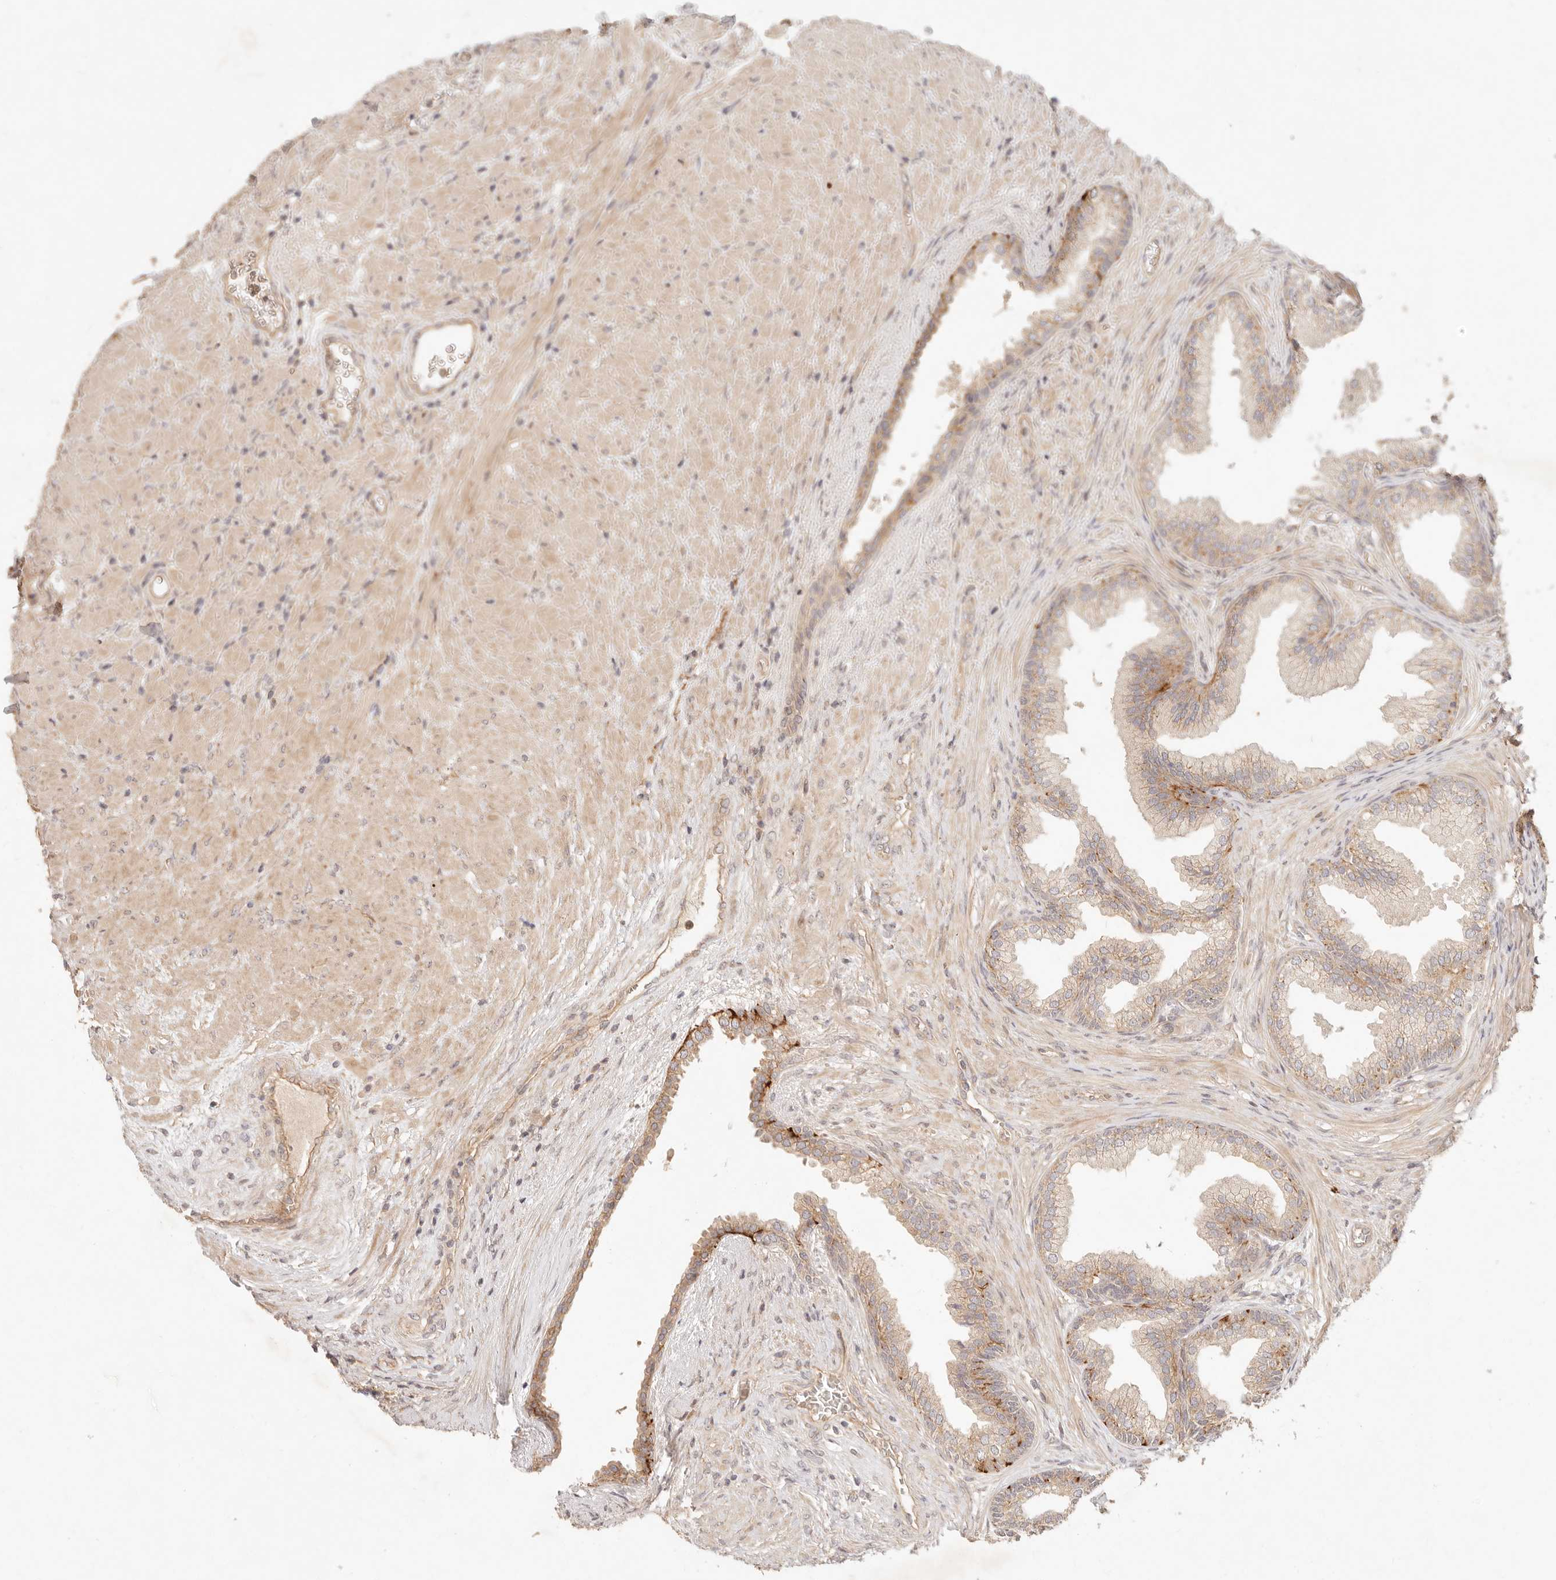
{"staining": {"intensity": "moderate", "quantity": "25%-75%", "location": "cytoplasmic/membranous"}, "tissue": "prostate", "cell_type": "Glandular cells", "image_type": "normal", "snomed": [{"axis": "morphology", "description": "Normal tissue, NOS"}, {"axis": "topography", "description": "Prostate"}], "caption": "High-magnification brightfield microscopy of benign prostate stained with DAB (brown) and counterstained with hematoxylin (blue). glandular cells exhibit moderate cytoplasmic/membranous positivity is present in approximately25%-75% of cells.", "gene": "PPP1R3B", "patient": {"sex": "male", "age": 76}}